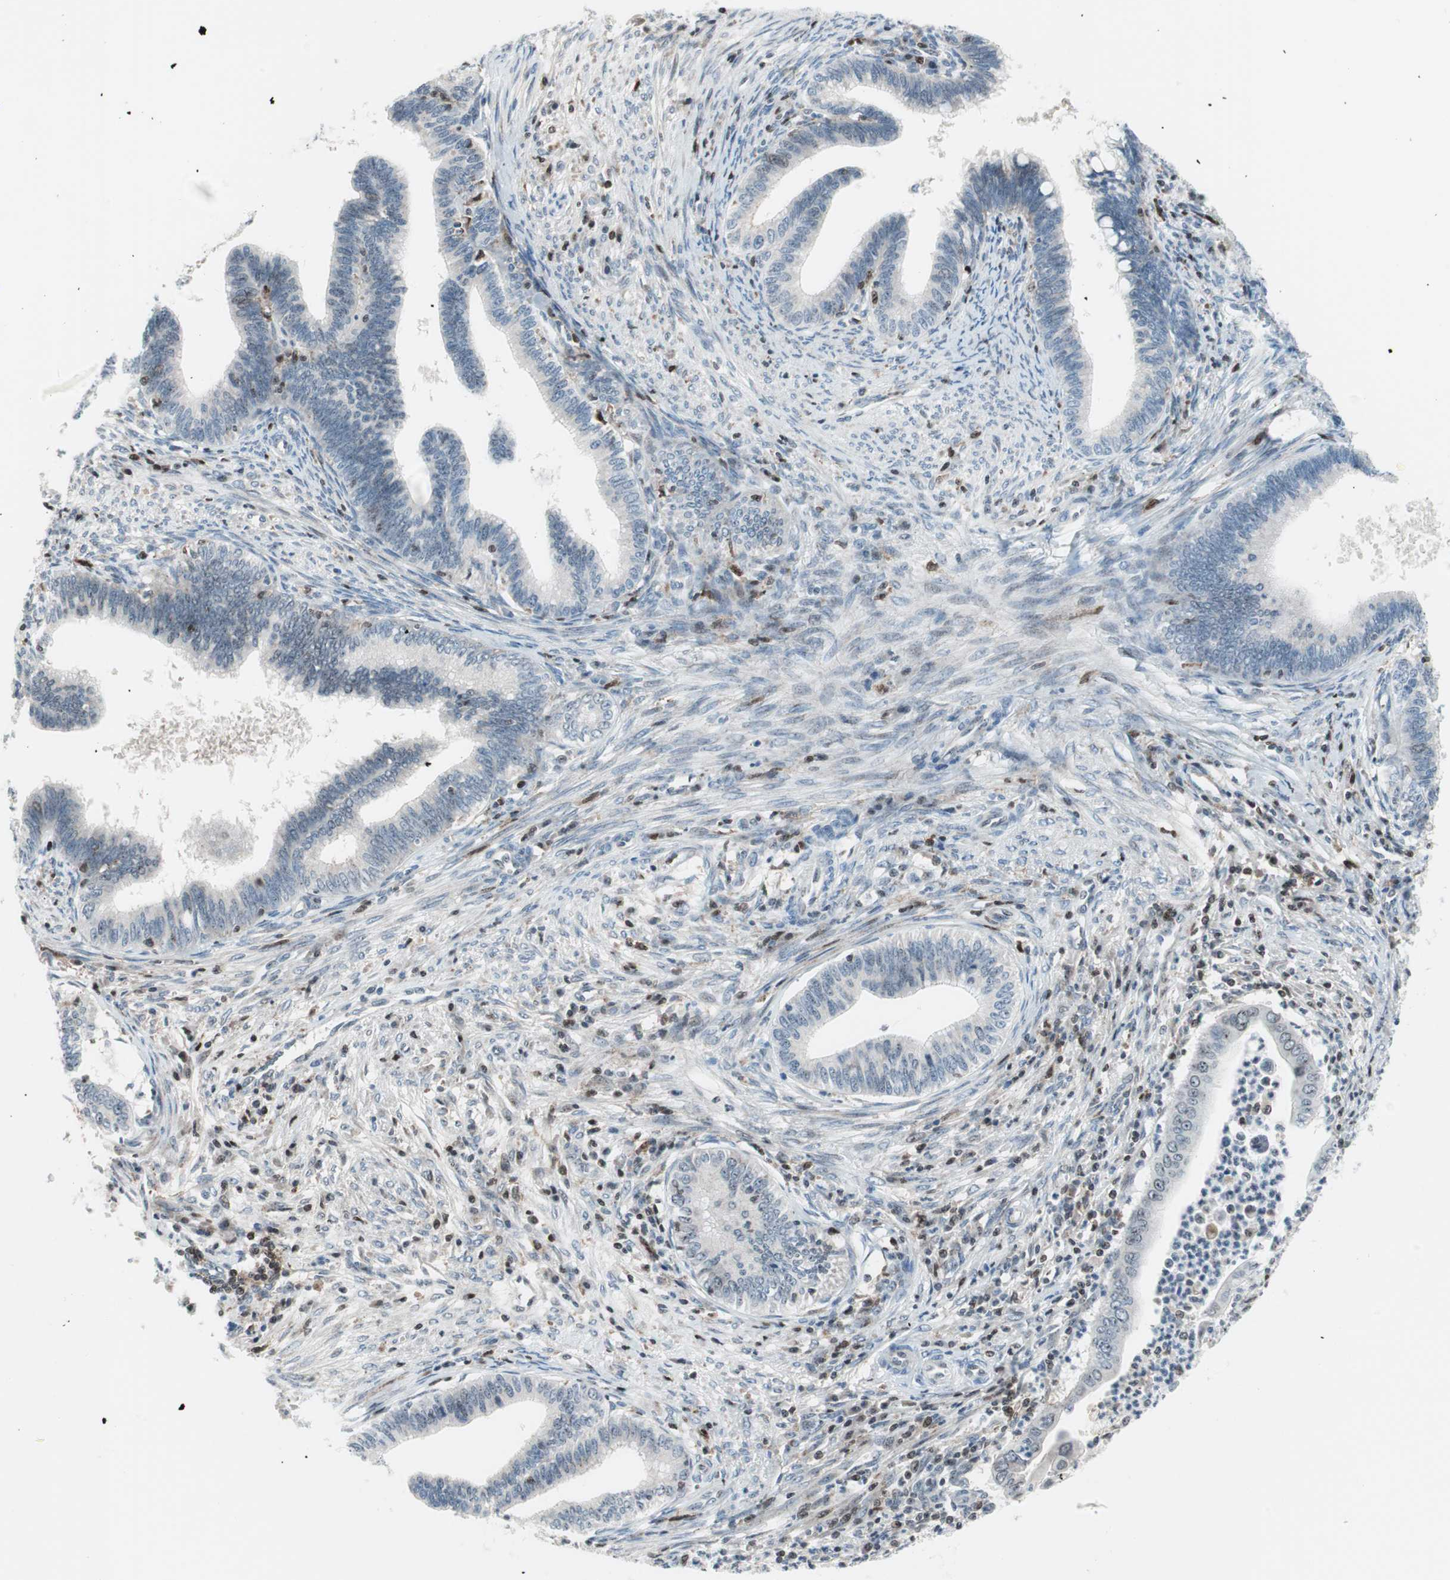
{"staining": {"intensity": "negative", "quantity": "none", "location": "none"}, "tissue": "cervical cancer", "cell_type": "Tumor cells", "image_type": "cancer", "snomed": [{"axis": "morphology", "description": "Adenocarcinoma, NOS"}, {"axis": "topography", "description": "Cervix"}], "caption": "Micrograph shows no protein staining in tumor cells of cervical cancer tissue.", "gene": "RGS10", "patient": {"sex": "female", "age": 36}}